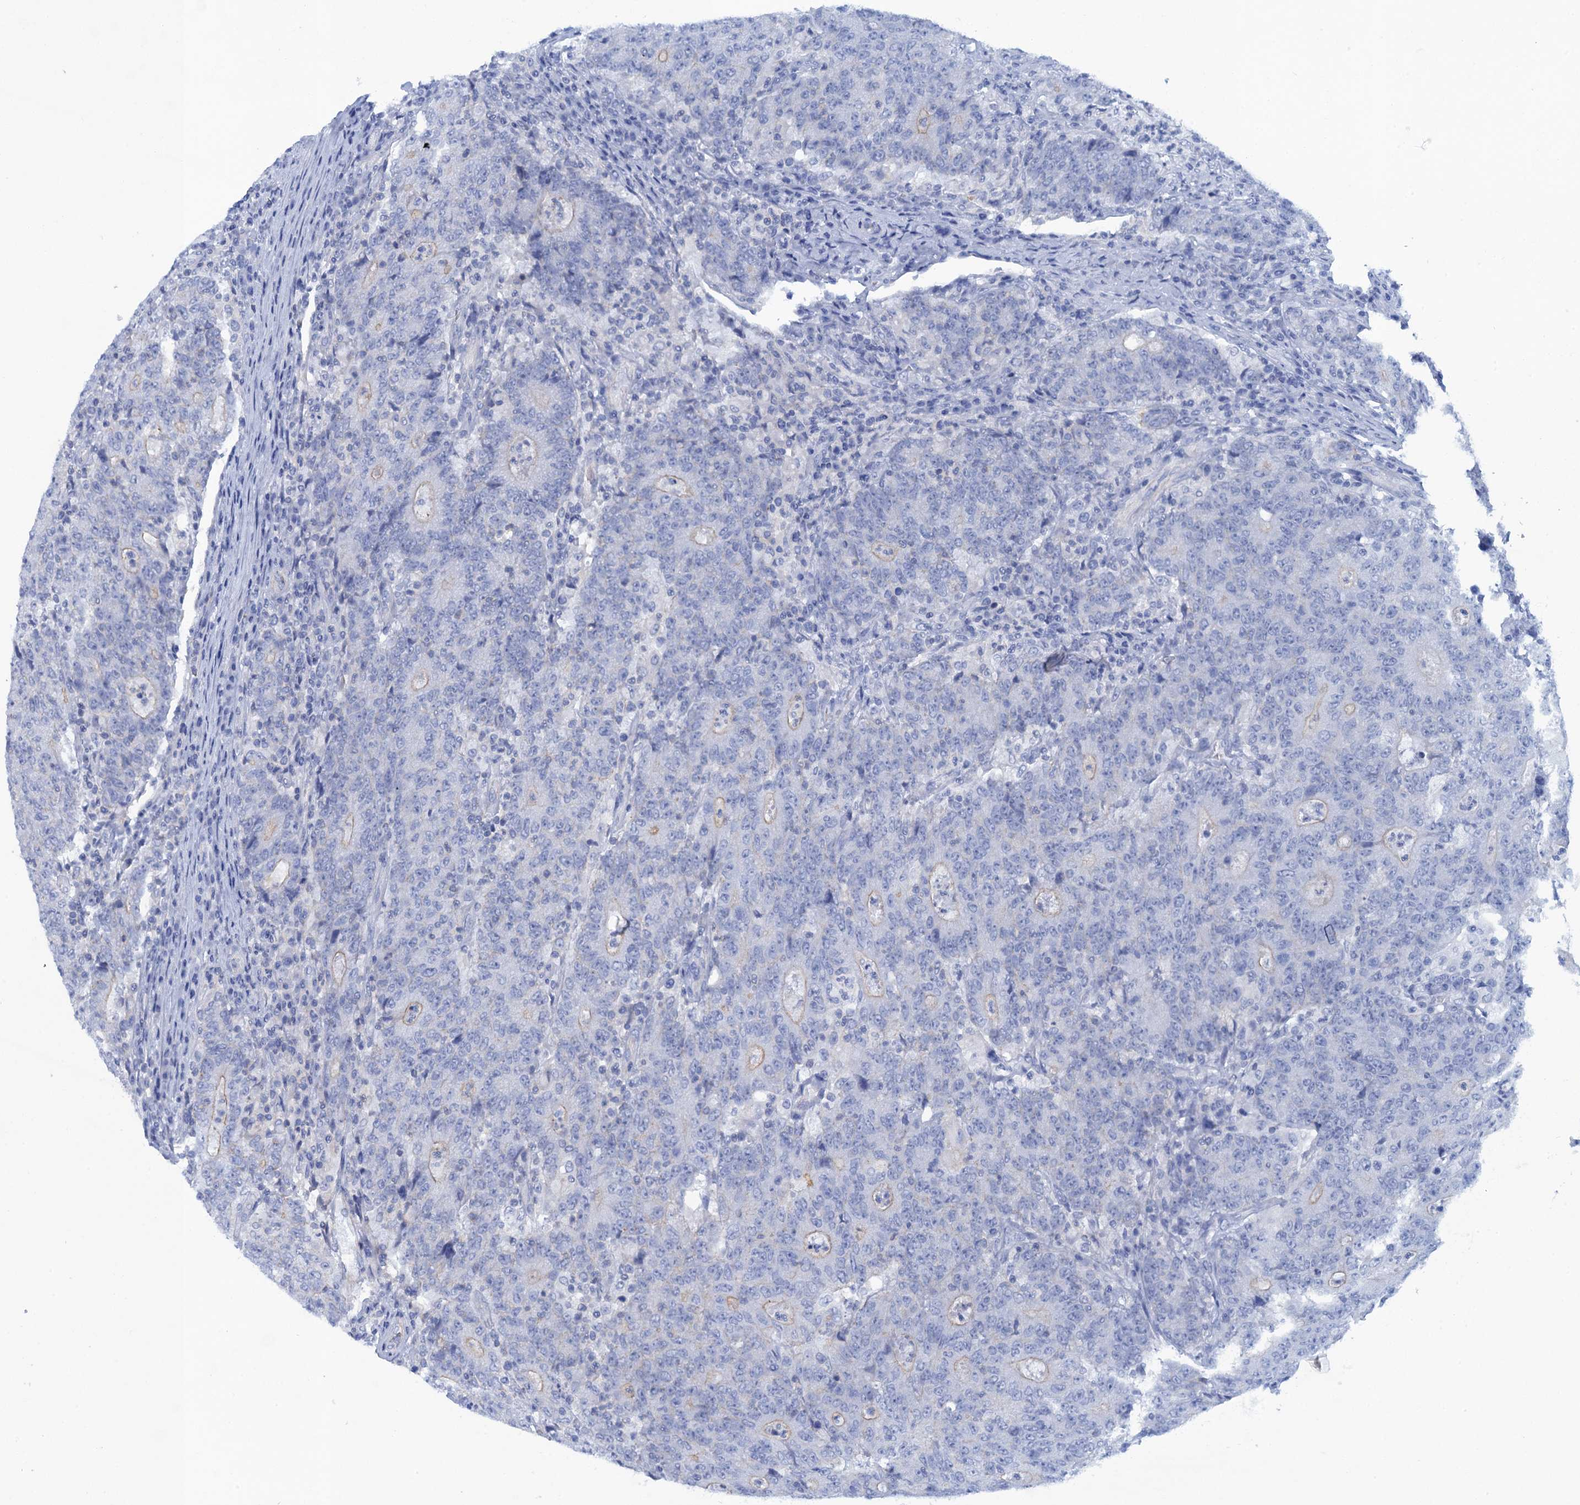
{"staining": {"intensity": "weak", "quantity": "<25%", "location": "cytoplasmic/membranous"}, "tissue": "colorectal cancer", "cell_type": "Tumor cells", "image_type": "cancer", "snomed": [{"axis": "morphology", "description": "Adenocarcinoma, NOS"}, {"axis": "topography", "description": "Colon"}], "caption": "Tumor cells are negative for brown protein staining in adenocarcinoma (colorectal). Nuclei are stained in blue.", "gene": "CALML5", "patient": {"sex": "female", "age": 75}}